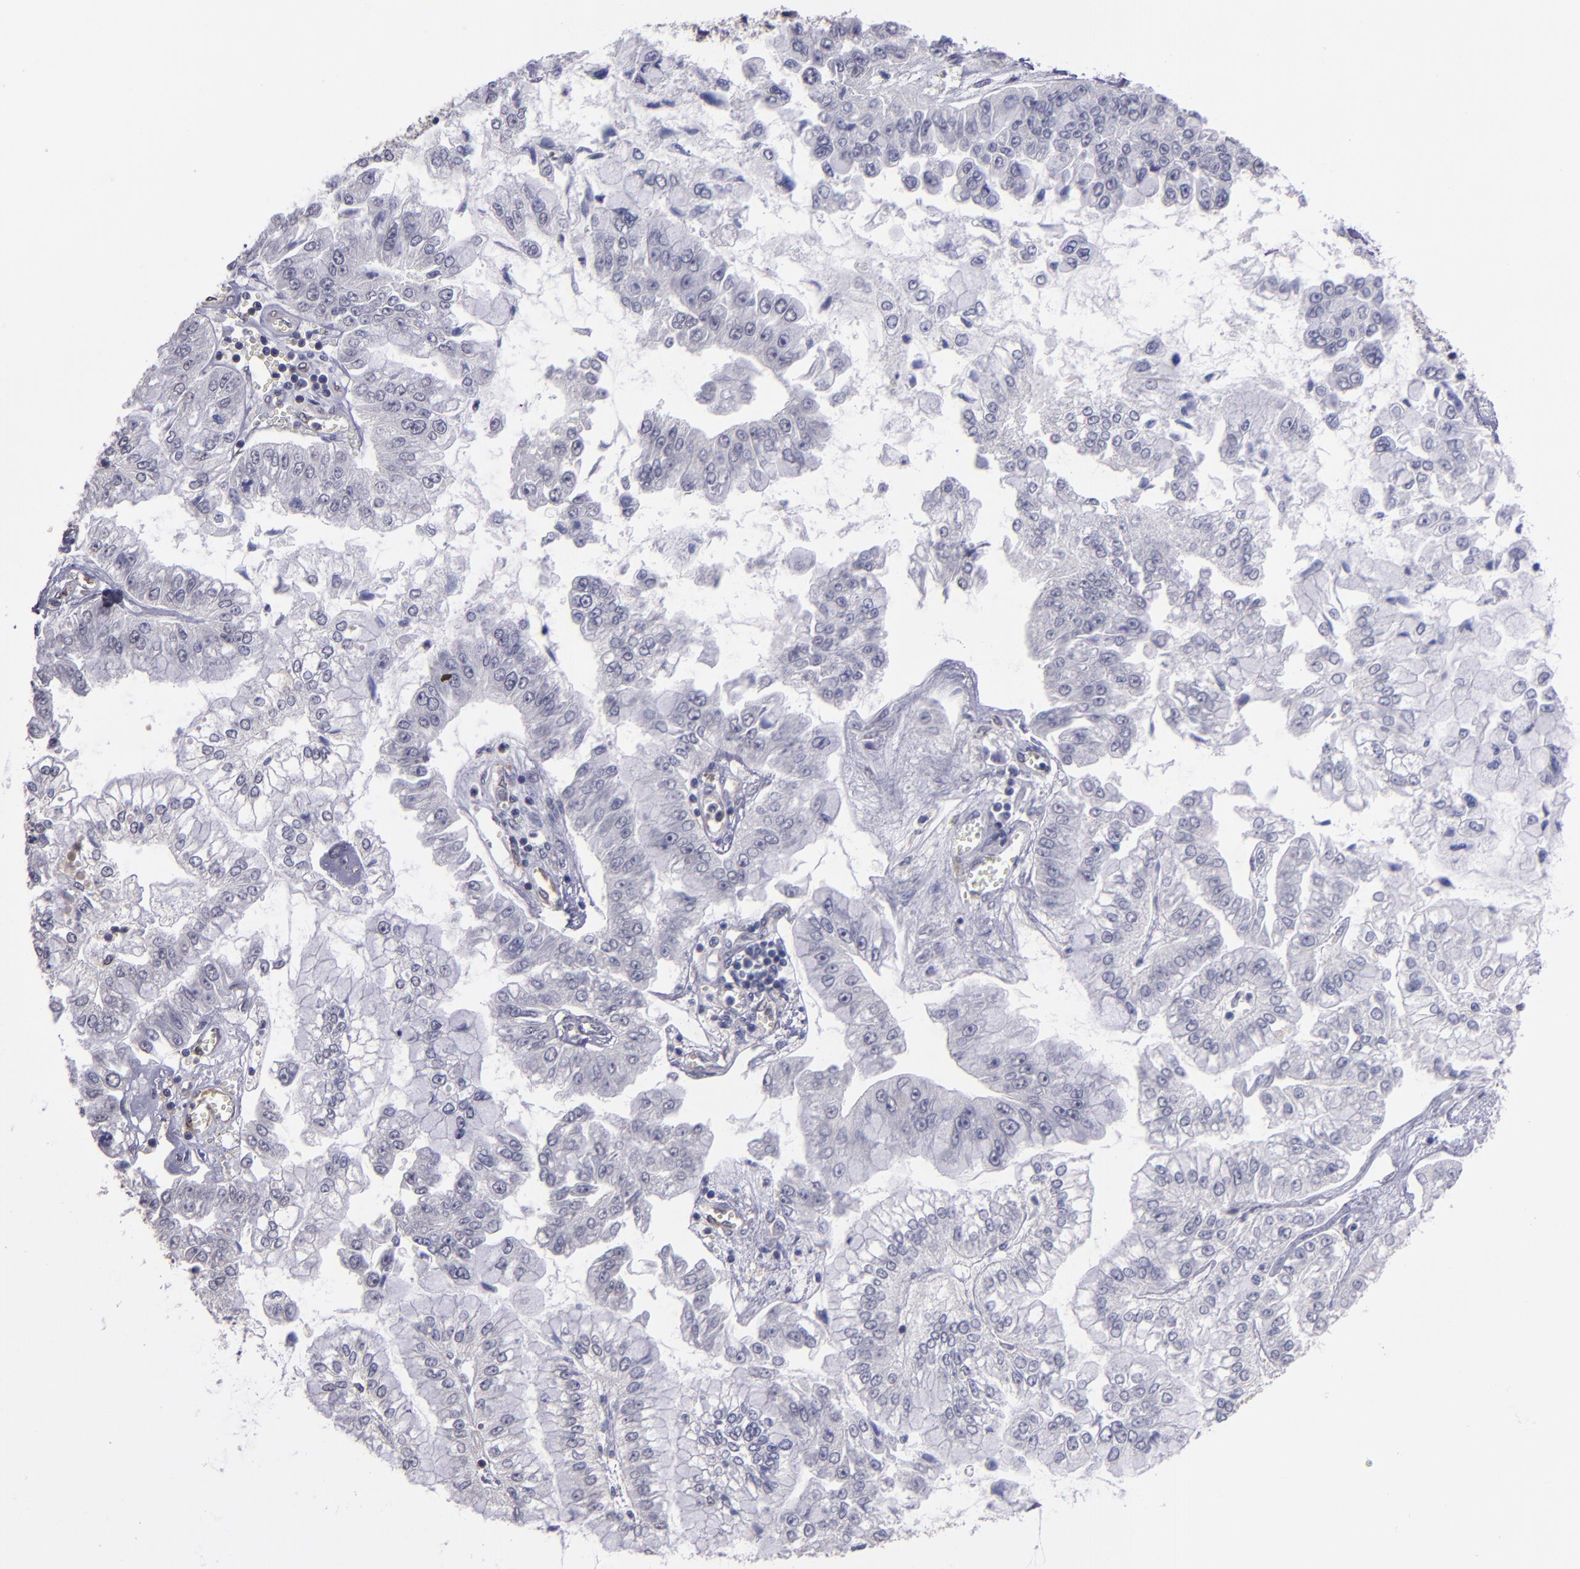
{"staining": {"intensity": "negative", "quantity": "none", "location": "none"}, "tissue": "liver cancer", "cell_type": "Tumor cells", "image_type": "cancer", "snomed": [{"axis": "morphology", "description": "Cholangiocarcinoma"}, {"axis": "topography", "description": "Liver"}], "caption": "Human liver cancer stained for a protein using IHC shows no positivity in tumor cells.", "gene": "CEBPE", "patient": {"sex": "female", "age": 79}}